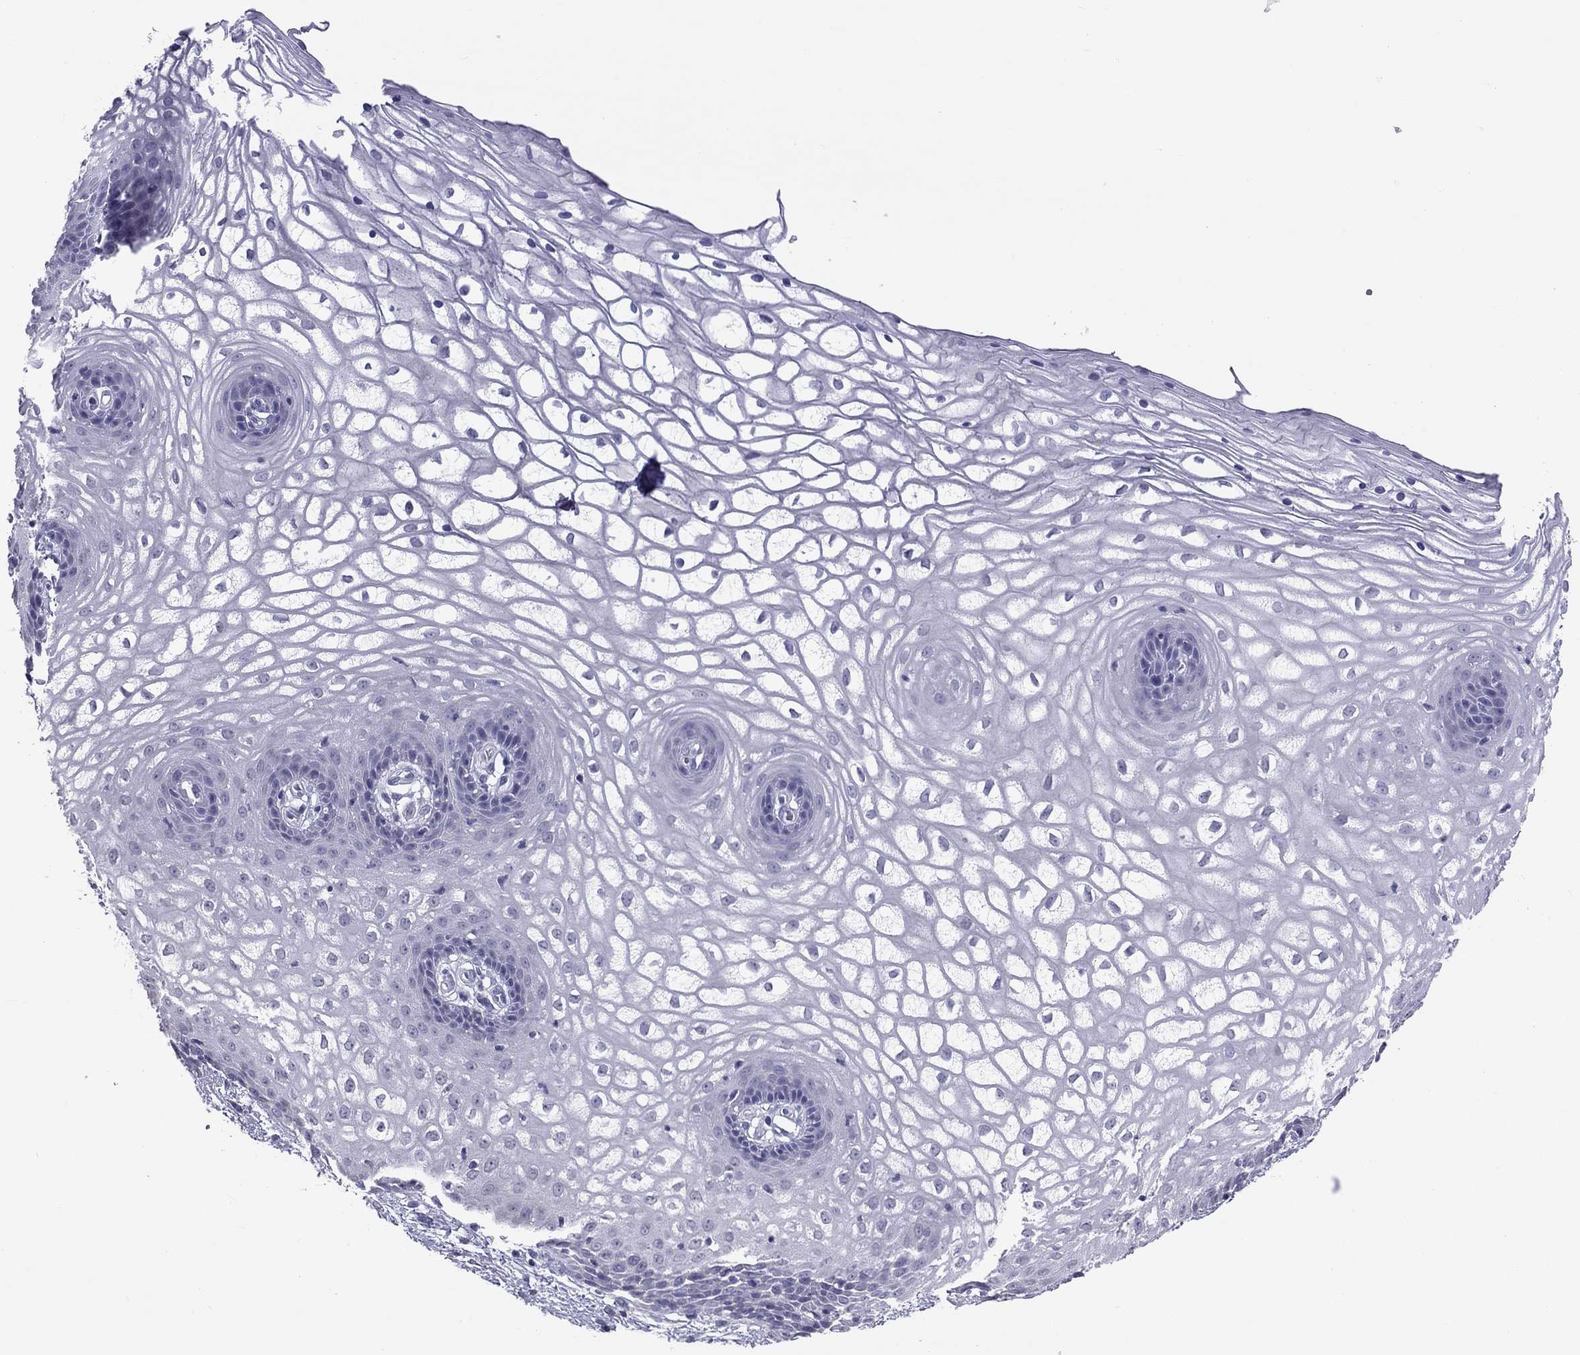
{"staining": {"intensity": "negative", "quantity": "none", "location": "none"}, "tissue": "vagina", "cell_type": "Squamous epithelial cells", "image_type": "normal", "snomed": [{"axis": "morphology", "description": "Normal tissue, NOS"}, {"axis": "topography", "description": "Vagina"}], "caption": "Micrograph shows no significant protein expression in squamous epithelial cells of benign vagina.", "gene": "PPP1R3A", "patient": {"sex": "female", "age": 34}}